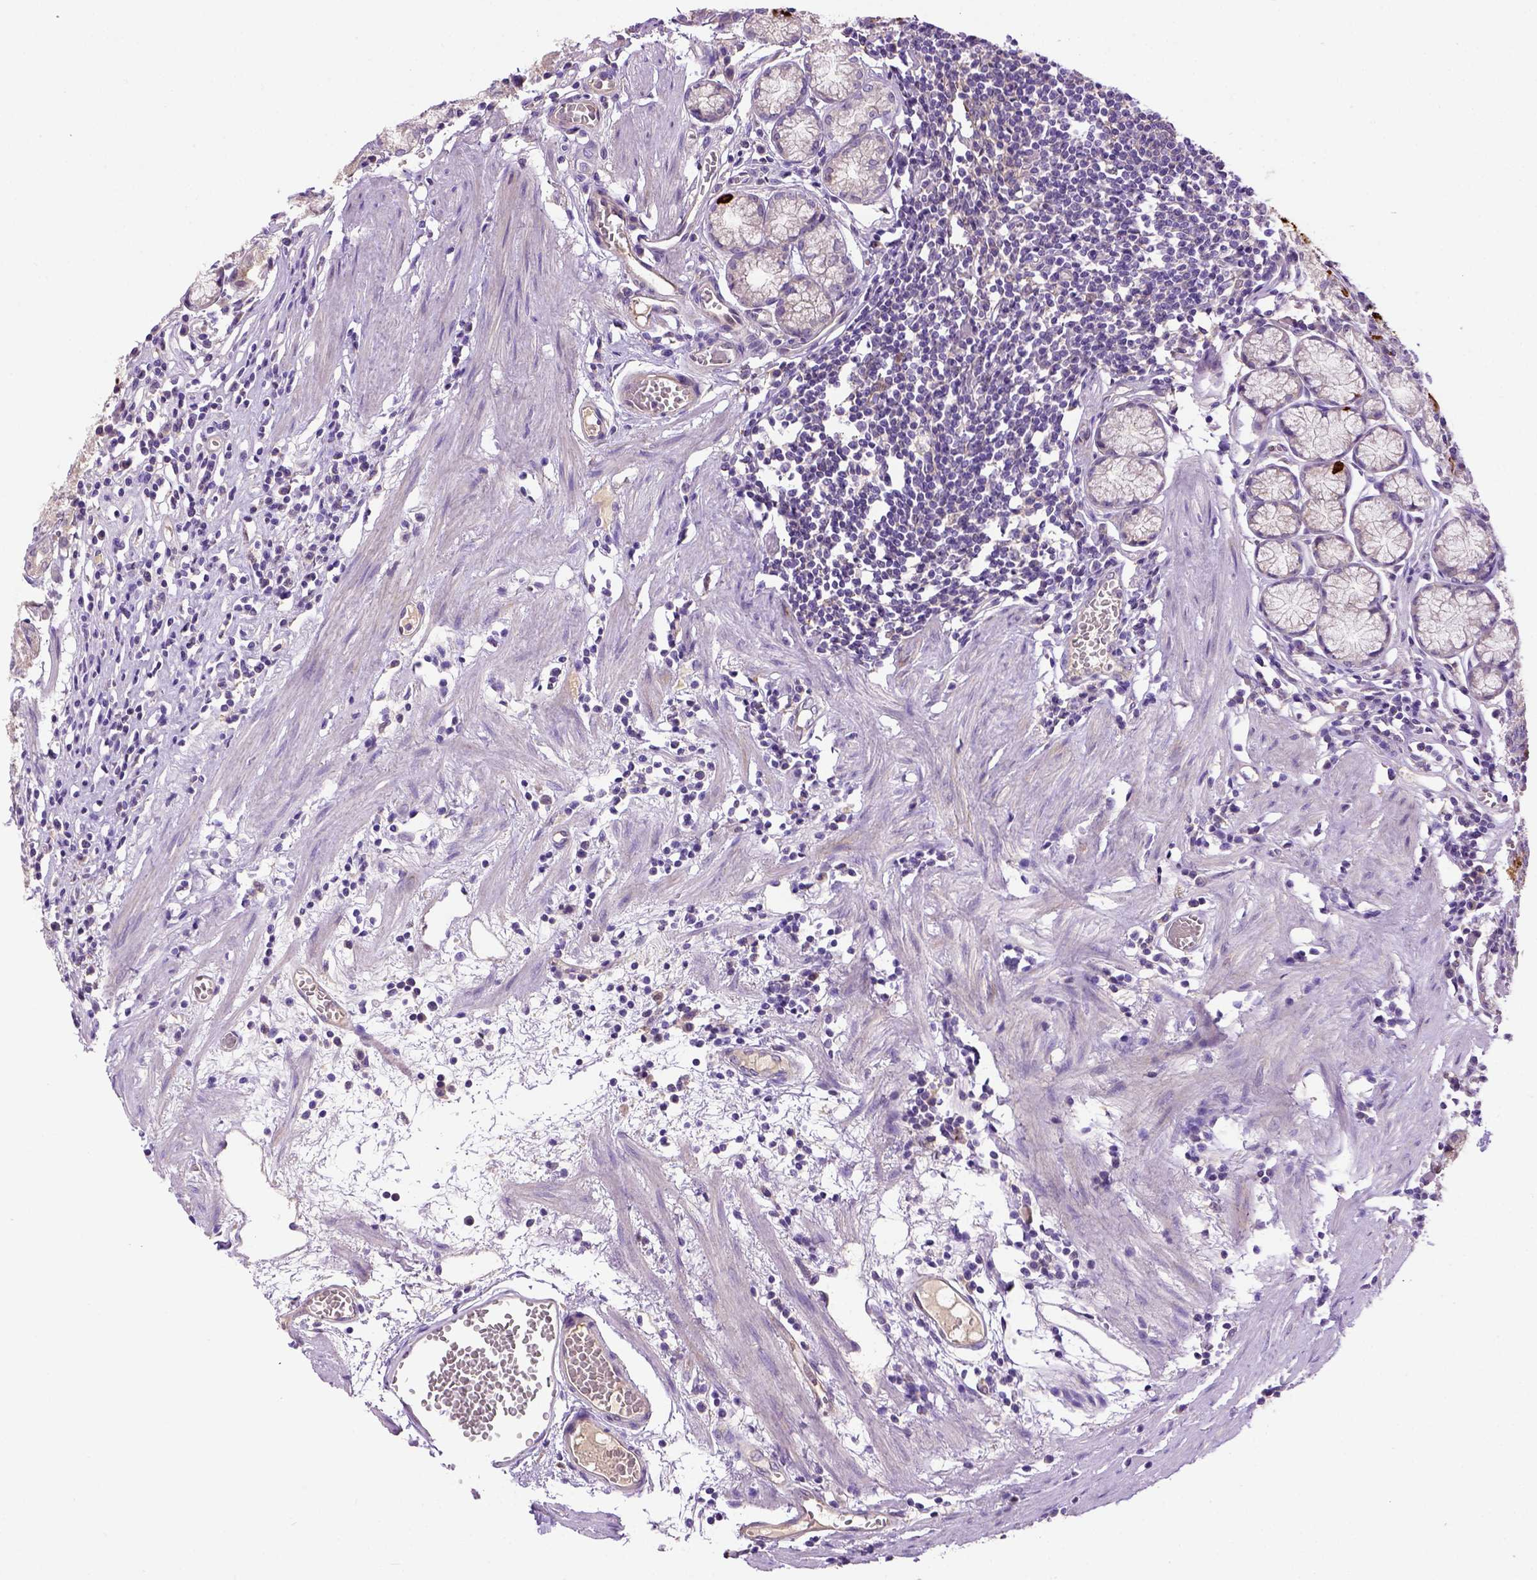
{"staining": {"intensity": "negative", "quantity": "none", "location": "none"}, "tissue": "stomach", "cell_type": "Glandular cells", "image_type": "normal", "snomed": [{"axis": "morphology", "description": "Normal tissue, NOS"}, {"axis": "topography", "description": "Stomach"}], "caption": "Image shows no protein positivity in glandular cells of benign stomach. (DAB (3,3'-diaminobenzidine) immunohistochemistry visualized using brightfield microscopy, high magnification).", "gene": "DEPDC1B", "patient": {"sex": "male", "age": 55}}